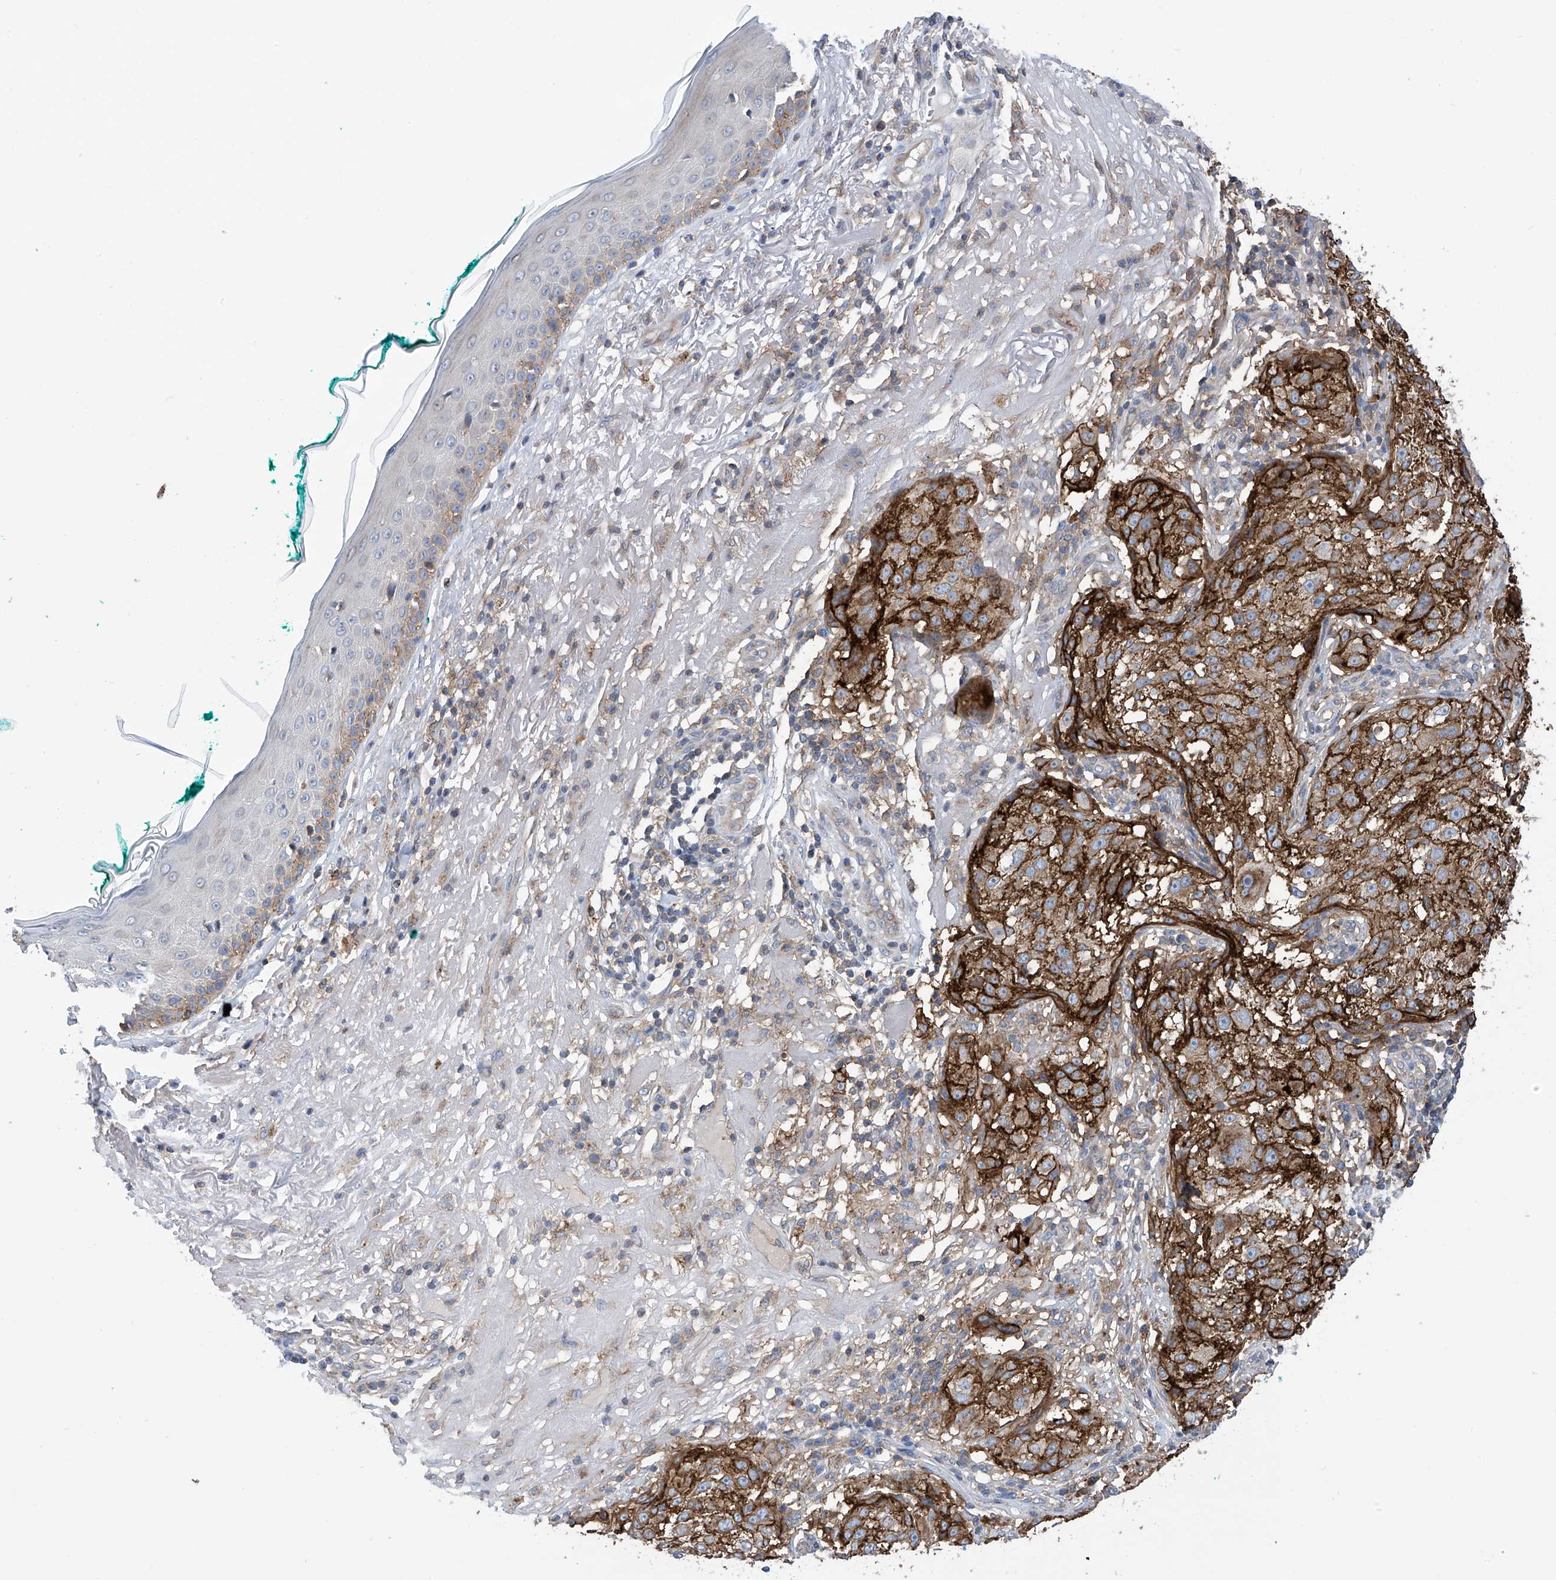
{"staining": {"intensity": "strong", "quantity": ">75%", "location": "cytoplasmic/membranous"}, "tissue": "melanoma", "cell_type": "Tumor cells", "image_type": "cancer", "snomed": [{"axis": "morphology", "description": "Necrosis, NOS"}, {"axis": "morphology", "description": "Malignant melanoma, NOS"}, {"axis": "topography", "description": "Skin"}], "caption": "A brown stain highlights strong cytoplasmic/membranous staining of a protein in melanoma tumor cells. (IHC, brightfield microscopy, high magnification).", "gene": "P2RX7", "patient": {"sex": "female", "age": 87}}